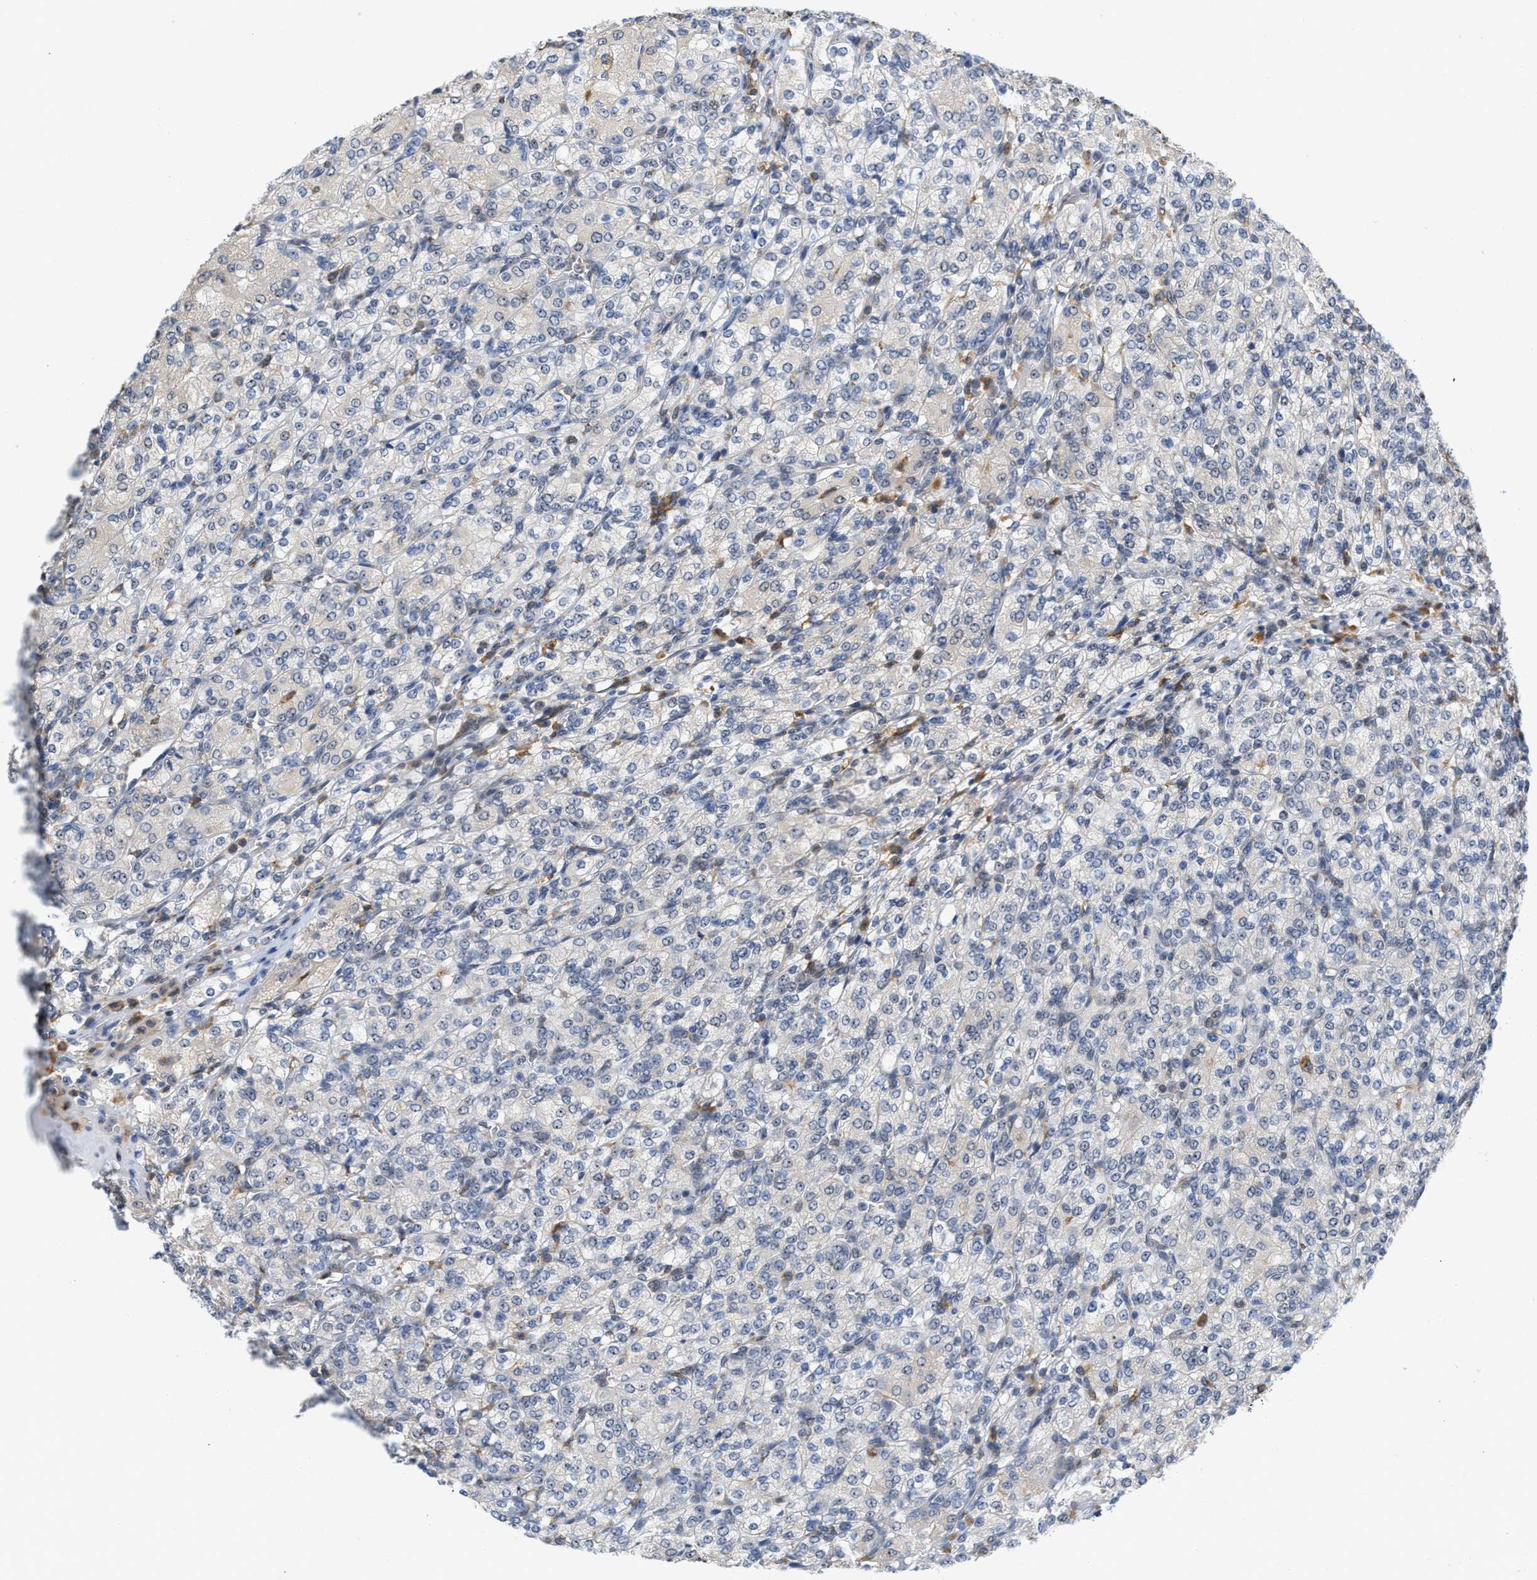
{"staining": {"intensity": "weak", "quantity": "<25%", "location": "nuclear"}, "tissue": "renal cancer", "cell_type": "Tumor cells", "image_type": "cancer", "snomed": [{"axis": "morphology", "description": "Adenocarcinoma, NOS"}, {"axis": "topography", "description": "Kidney"}], "caption": "Human adenocarcinoma (renal) stained for a protein using immunohistochemistry exhibits no positivity in tumor cells.", "gene": "ELAC2", "patient": {"sex": "male", "age": 77}}